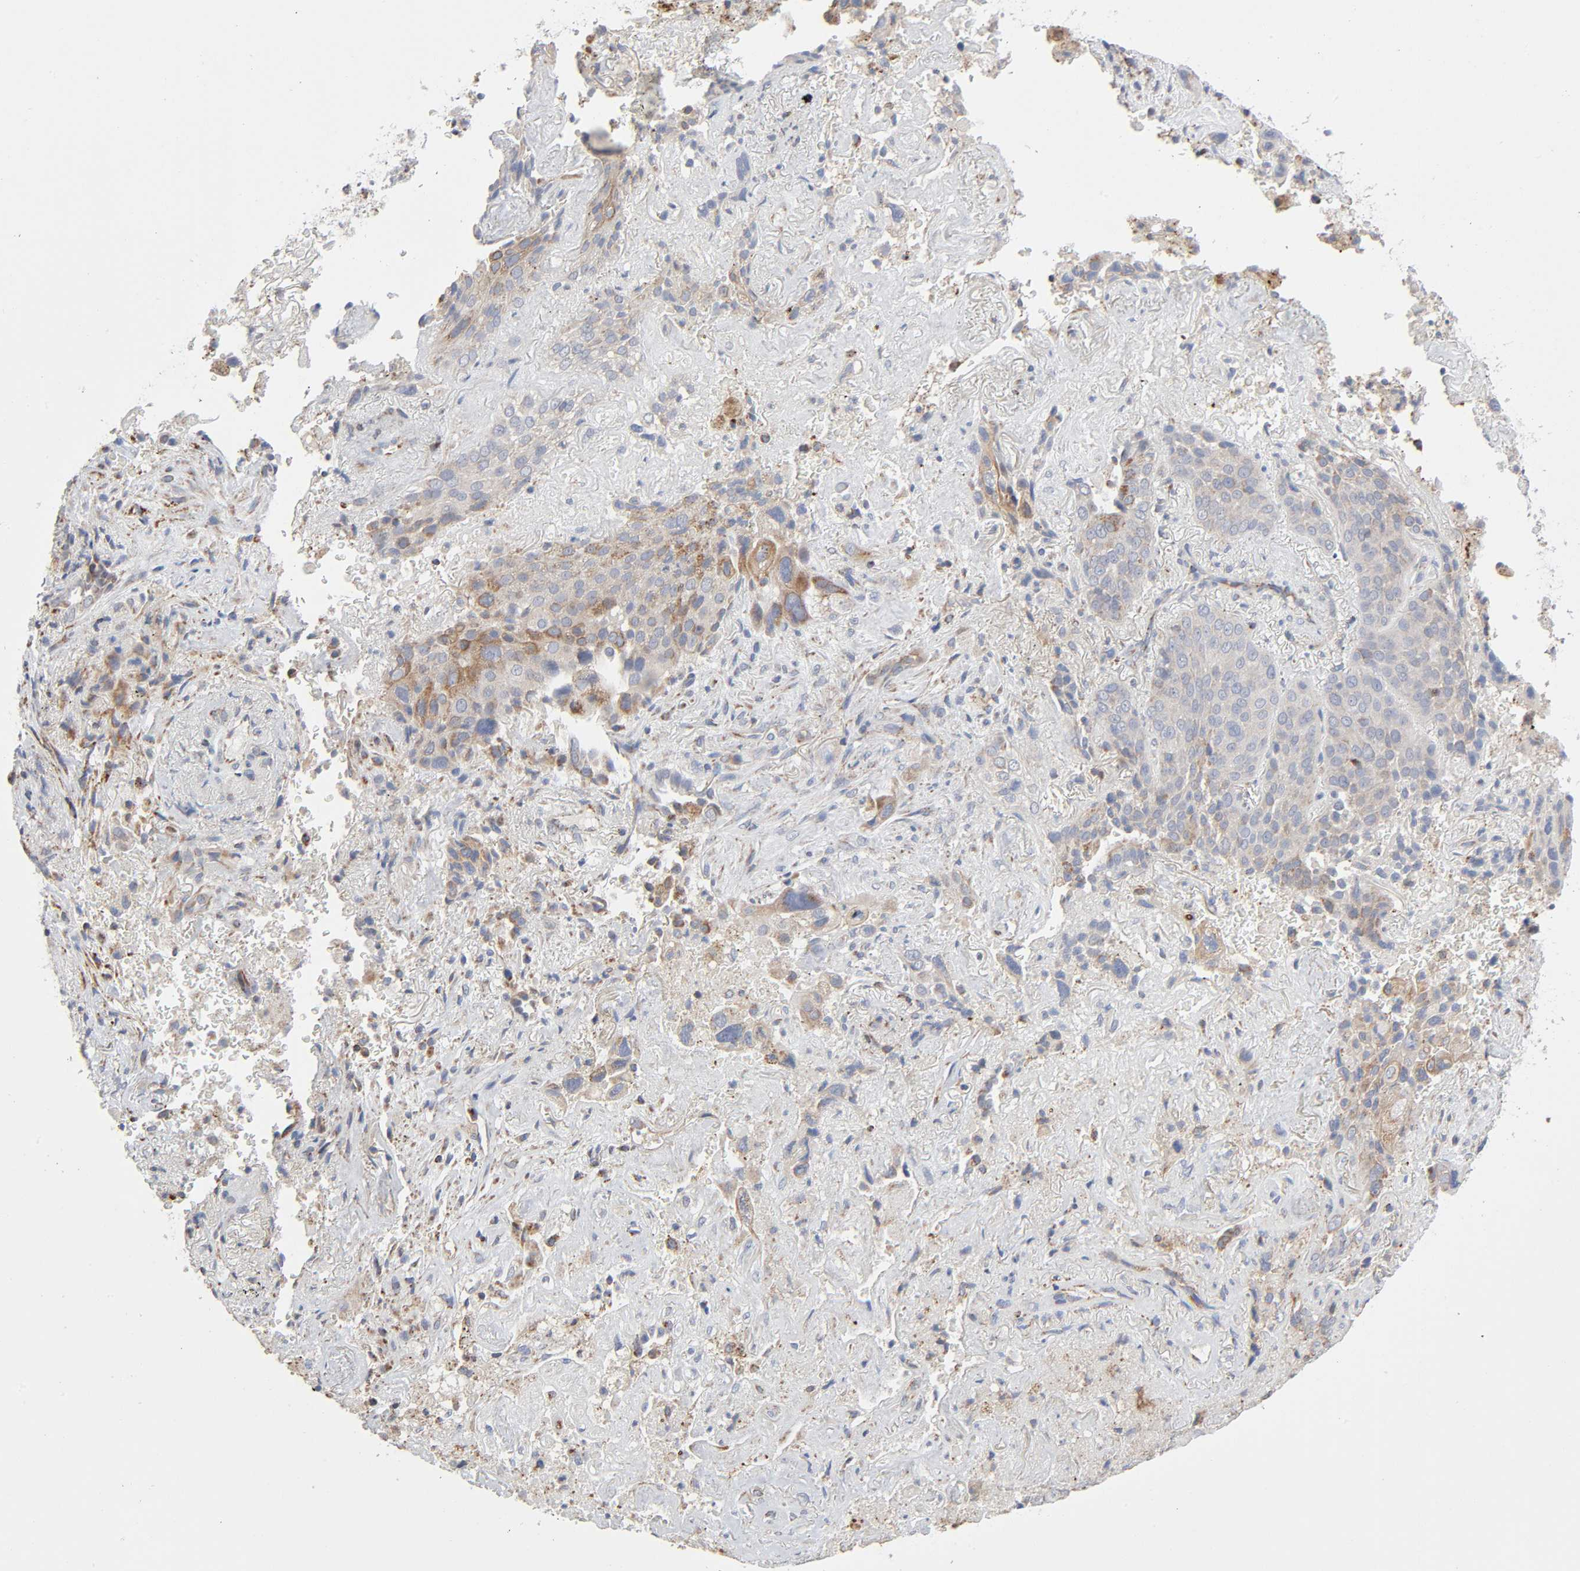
{"staining": {"intensity": "moderate", "quantity": "25%-75%", "location": "cytoplasmic/membranous"}, "tissue": "lung cancer", "cell_type": "Tumor cells", "image_type": "cancer", "snomed": [{"axis": "morphology", "description": "Squamous cell carcinoma, NOS"}, {"axis": "topography", "description": "Lung"}], "caption": "Tumor cells show moderate cytoplasmic/membranous expression in approximately 25%-75% of cells in lung squamous cell carcinoma. (DAB = brown stain, brightfield microscopy at high magnification).", "gene": "SYT16", "patient": {"sex": "male", "age": 54}}